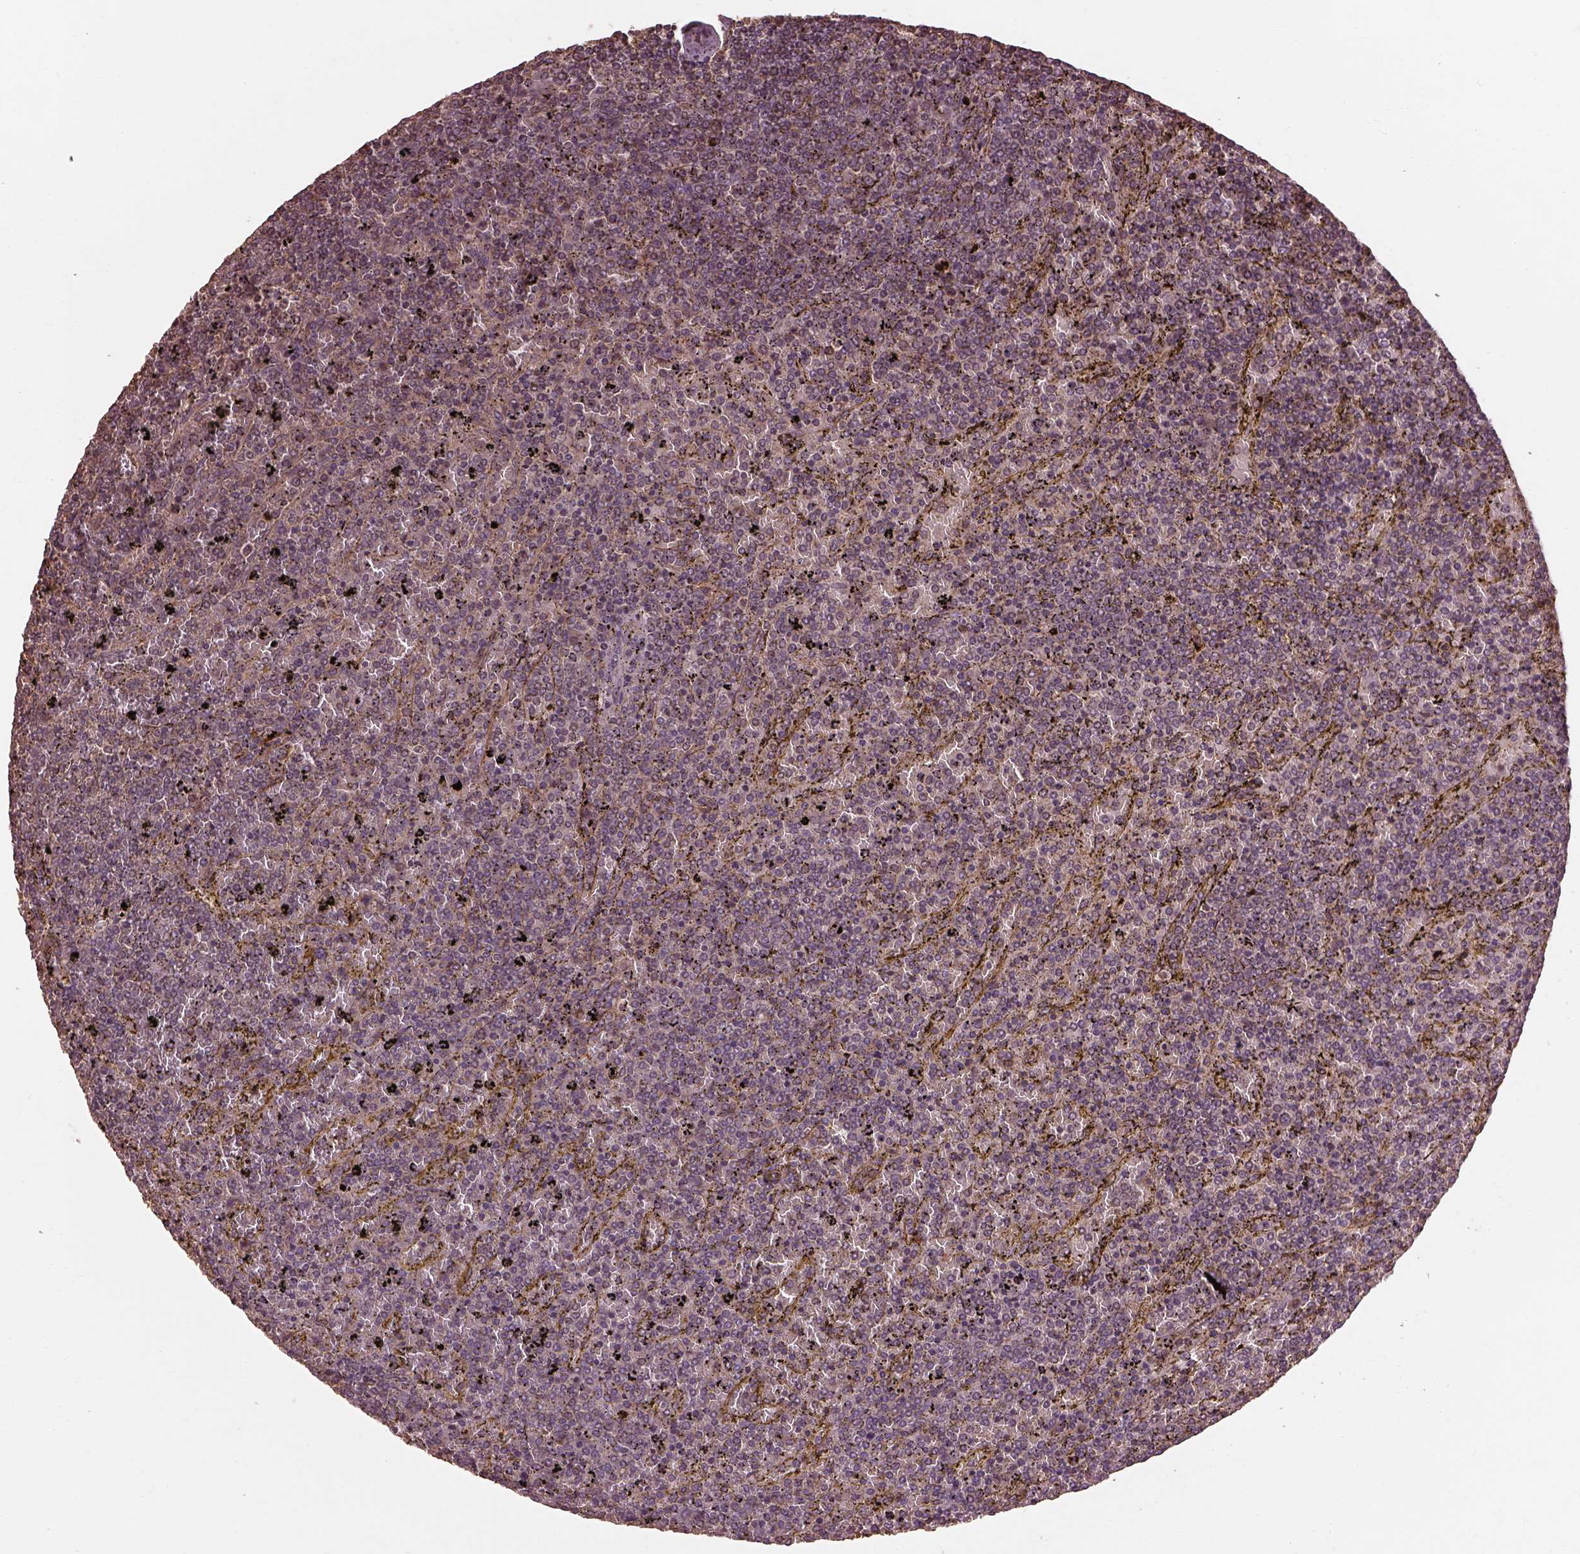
{"staining": {"intensity": "negative", "quantity": "none", "location": "none"}, "tissue": "lymphoma", "cell_type": "Tumor cells", "image_type": "cancer", "snomed": [{"axis": "morphology", "description": "Malignant lymphoma, non-Hodgkin's type, Low grade"}, {"axis": "topography", "description": "Spleen"}], "caption": "Lymphoma was stained to show a protein in brown. There is no significant positivity in tumor cells.", "gene": "METTL4", "patient": {"sex": "female", "age": 77}}